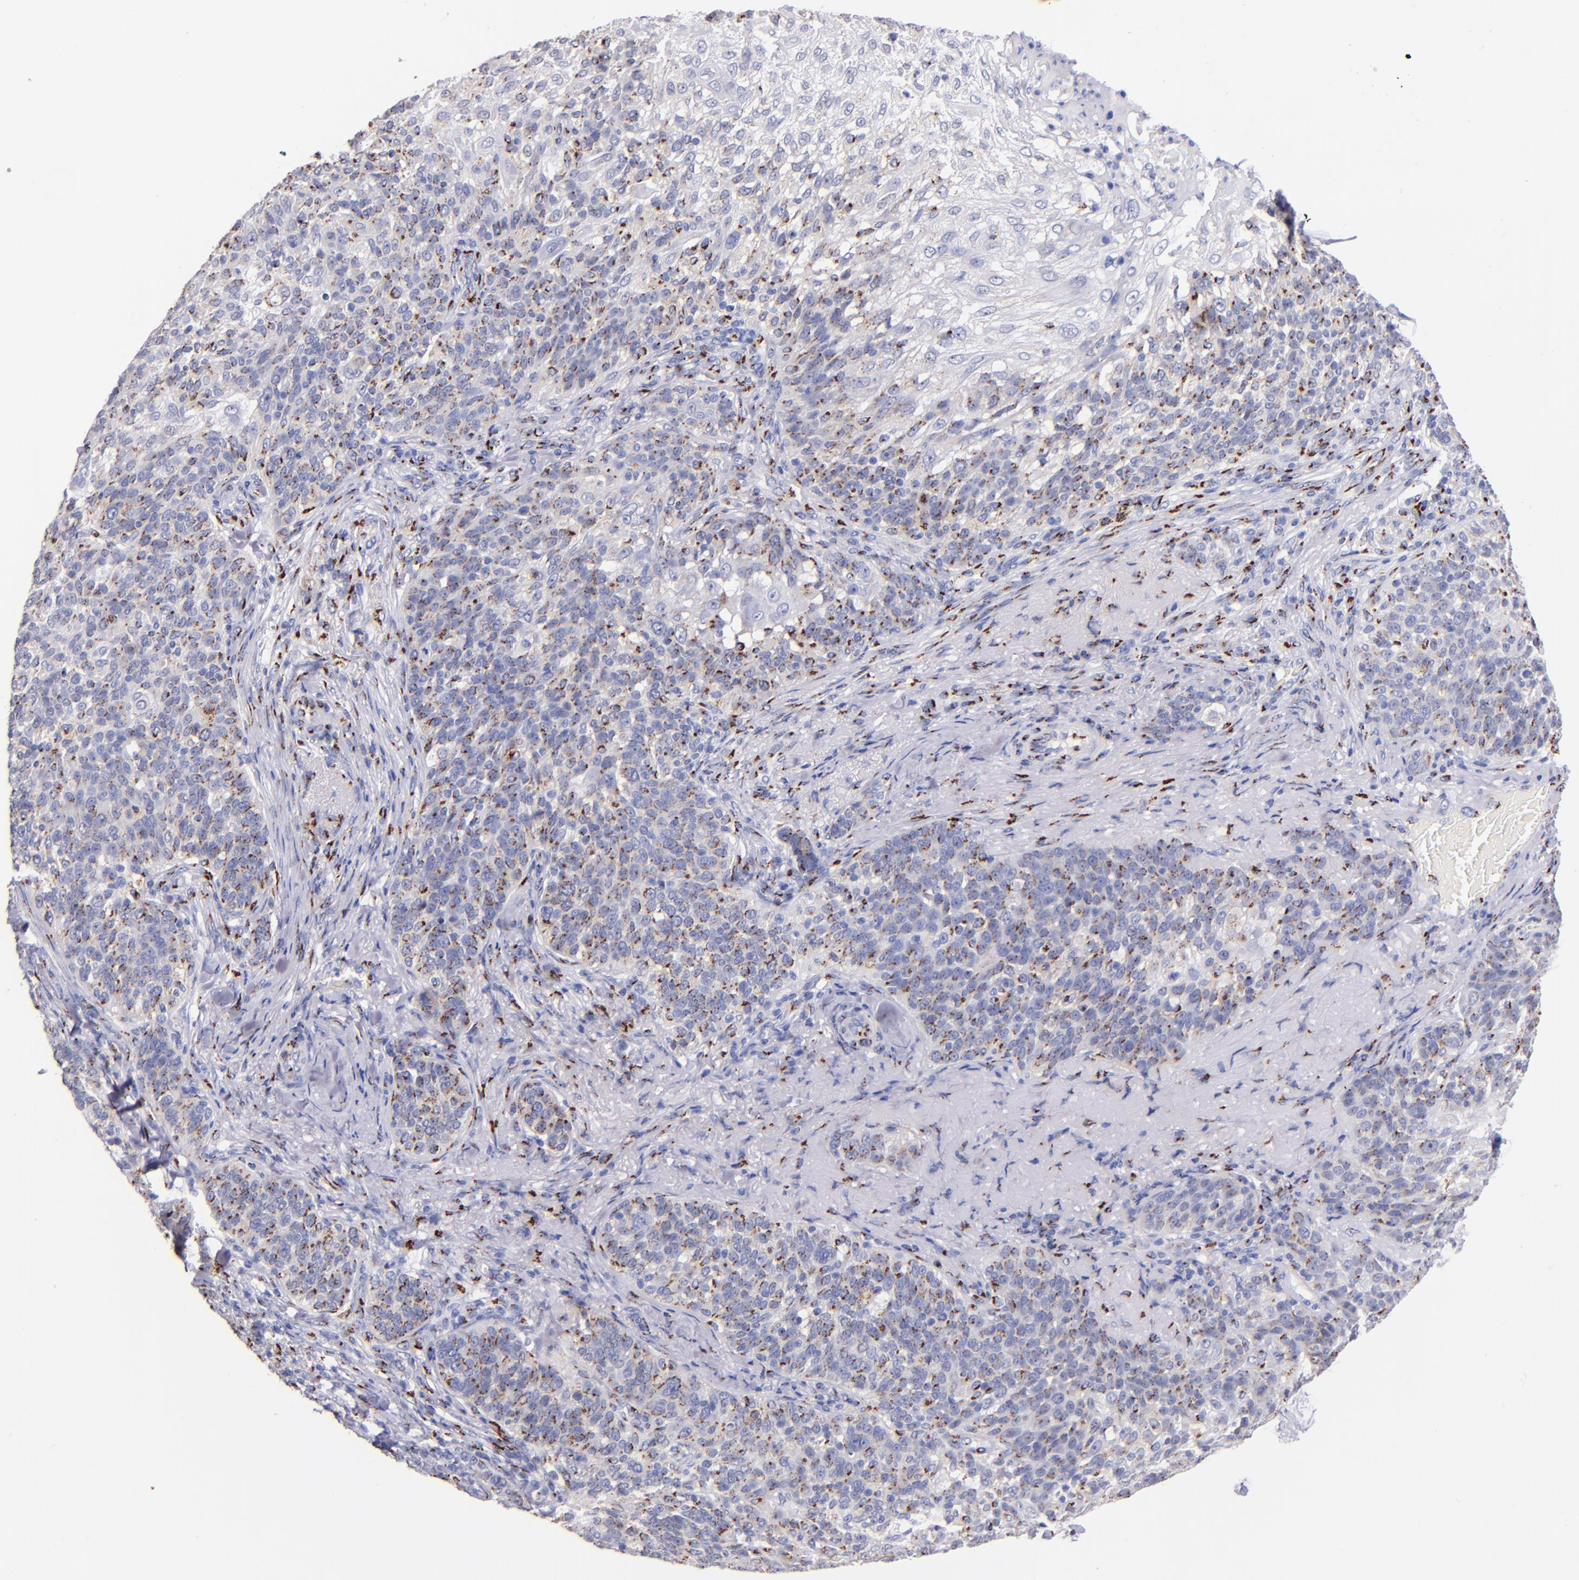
{"staining": {"intensity": "moderate", "quantity": "25%-75%", "location": "cytoplasmic/membranous"}, "tissue": "skin cancer", "cell_type": "Tumor cells", "image_type": "cancer", "snomed": [{"axis": "morphology", "description": "Normal tissue, NOS"}, {"axis": "morphology", "description": "Squamous cell carcinoma, NOS"}, {"axis": "topography", "description": "Skin"}], "caption": "Skin cancer stained with a protein marker exhibits moderate staining in tumor cells.", "gene": "GOLIM4", "patient": {"sex": "female", "age": 83}}